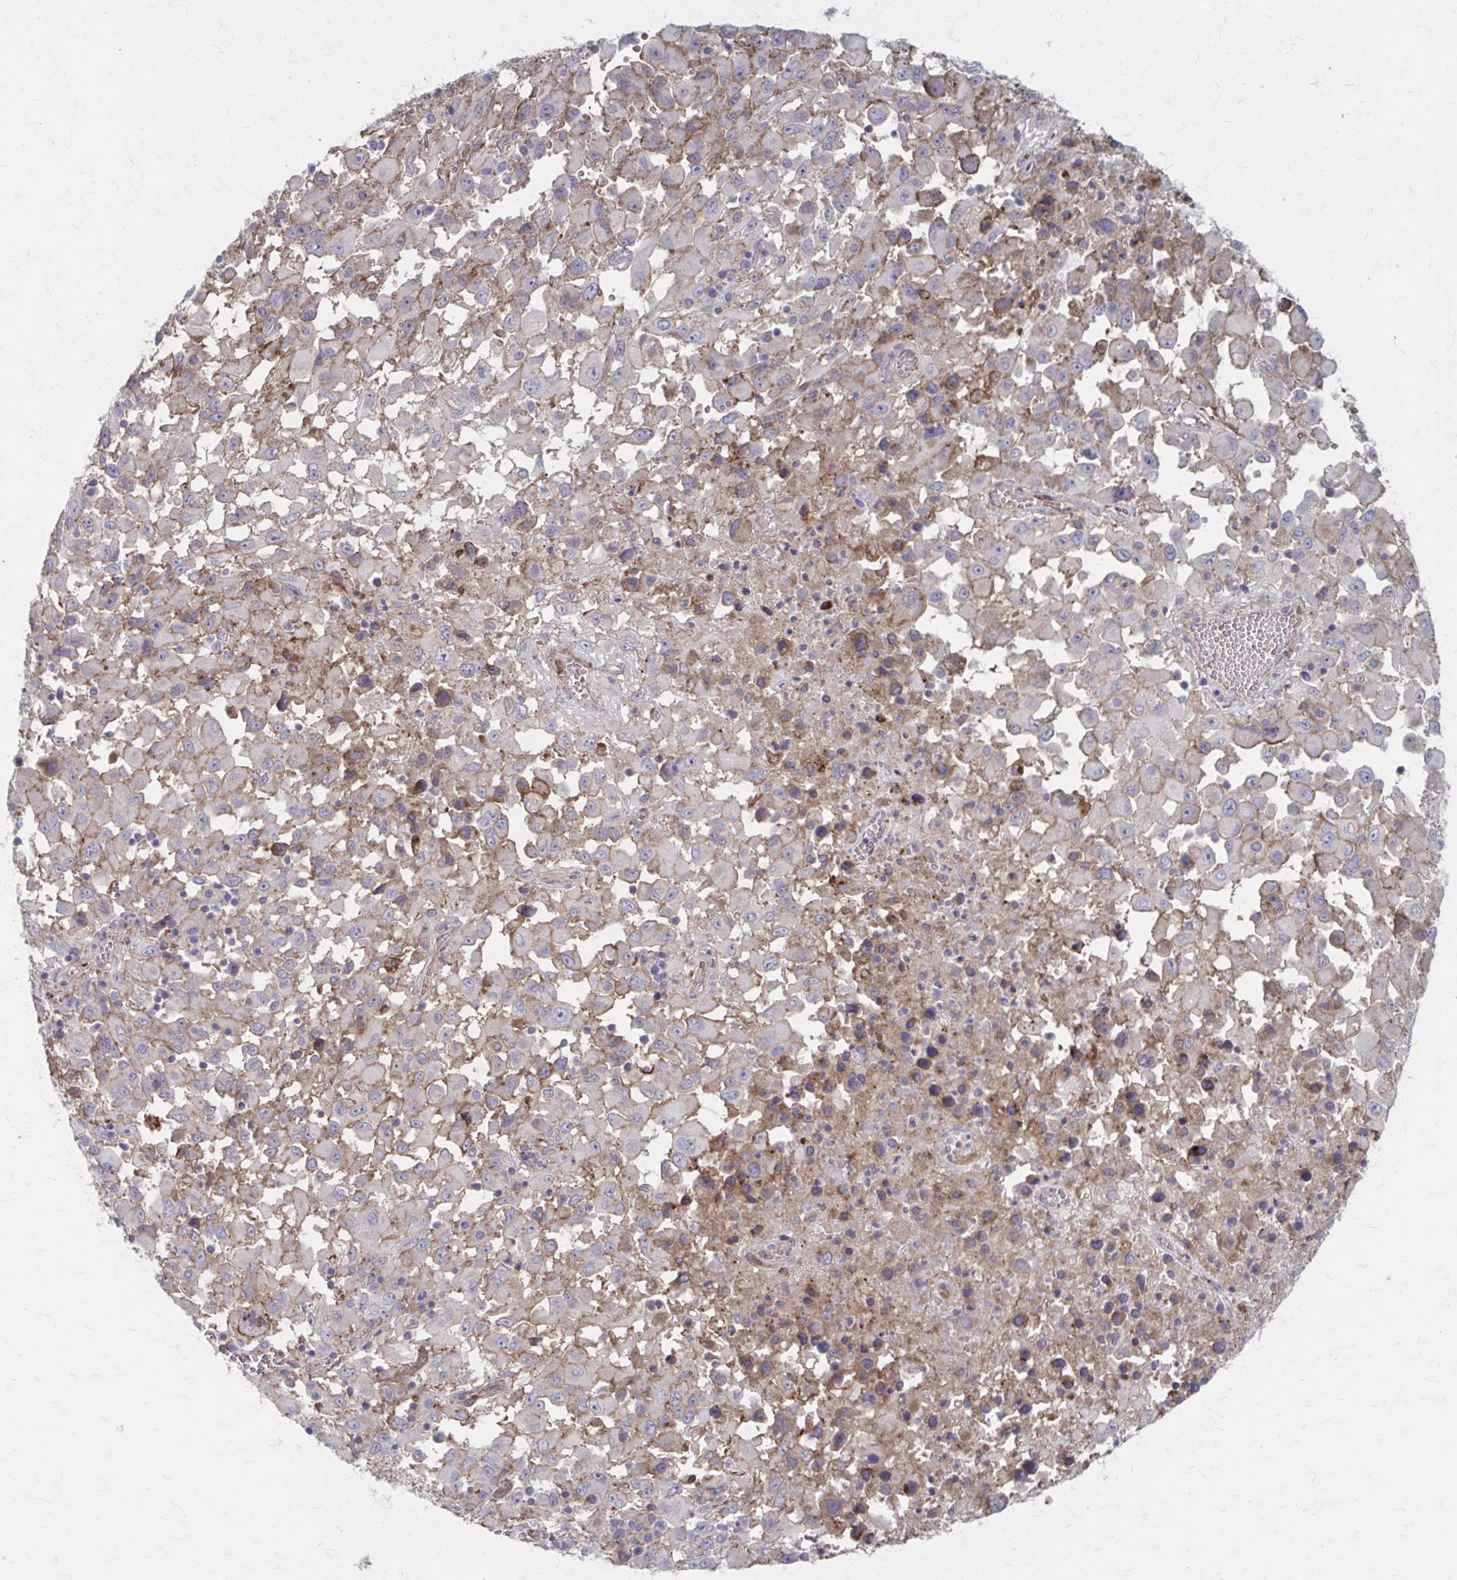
{"staining": {"intensity": "weak", "quantity": "<25%", "location": "cytoplasmic/membranous"}, "tissue": "melanoma", "cell_type": "Tumor cells", "image_type": "cancer", "snomed": [{"axis": "morphology", "description": "Malignant melanoma, Metastatic site"}, {"axis": "topography", "description": "Soft tissue"}], "caption": "Tumor cells show no significant positivity in malignant melanoma (metastatic site).", "gene": "MMP14", "patient": {"sex": "male", "age": 50}}